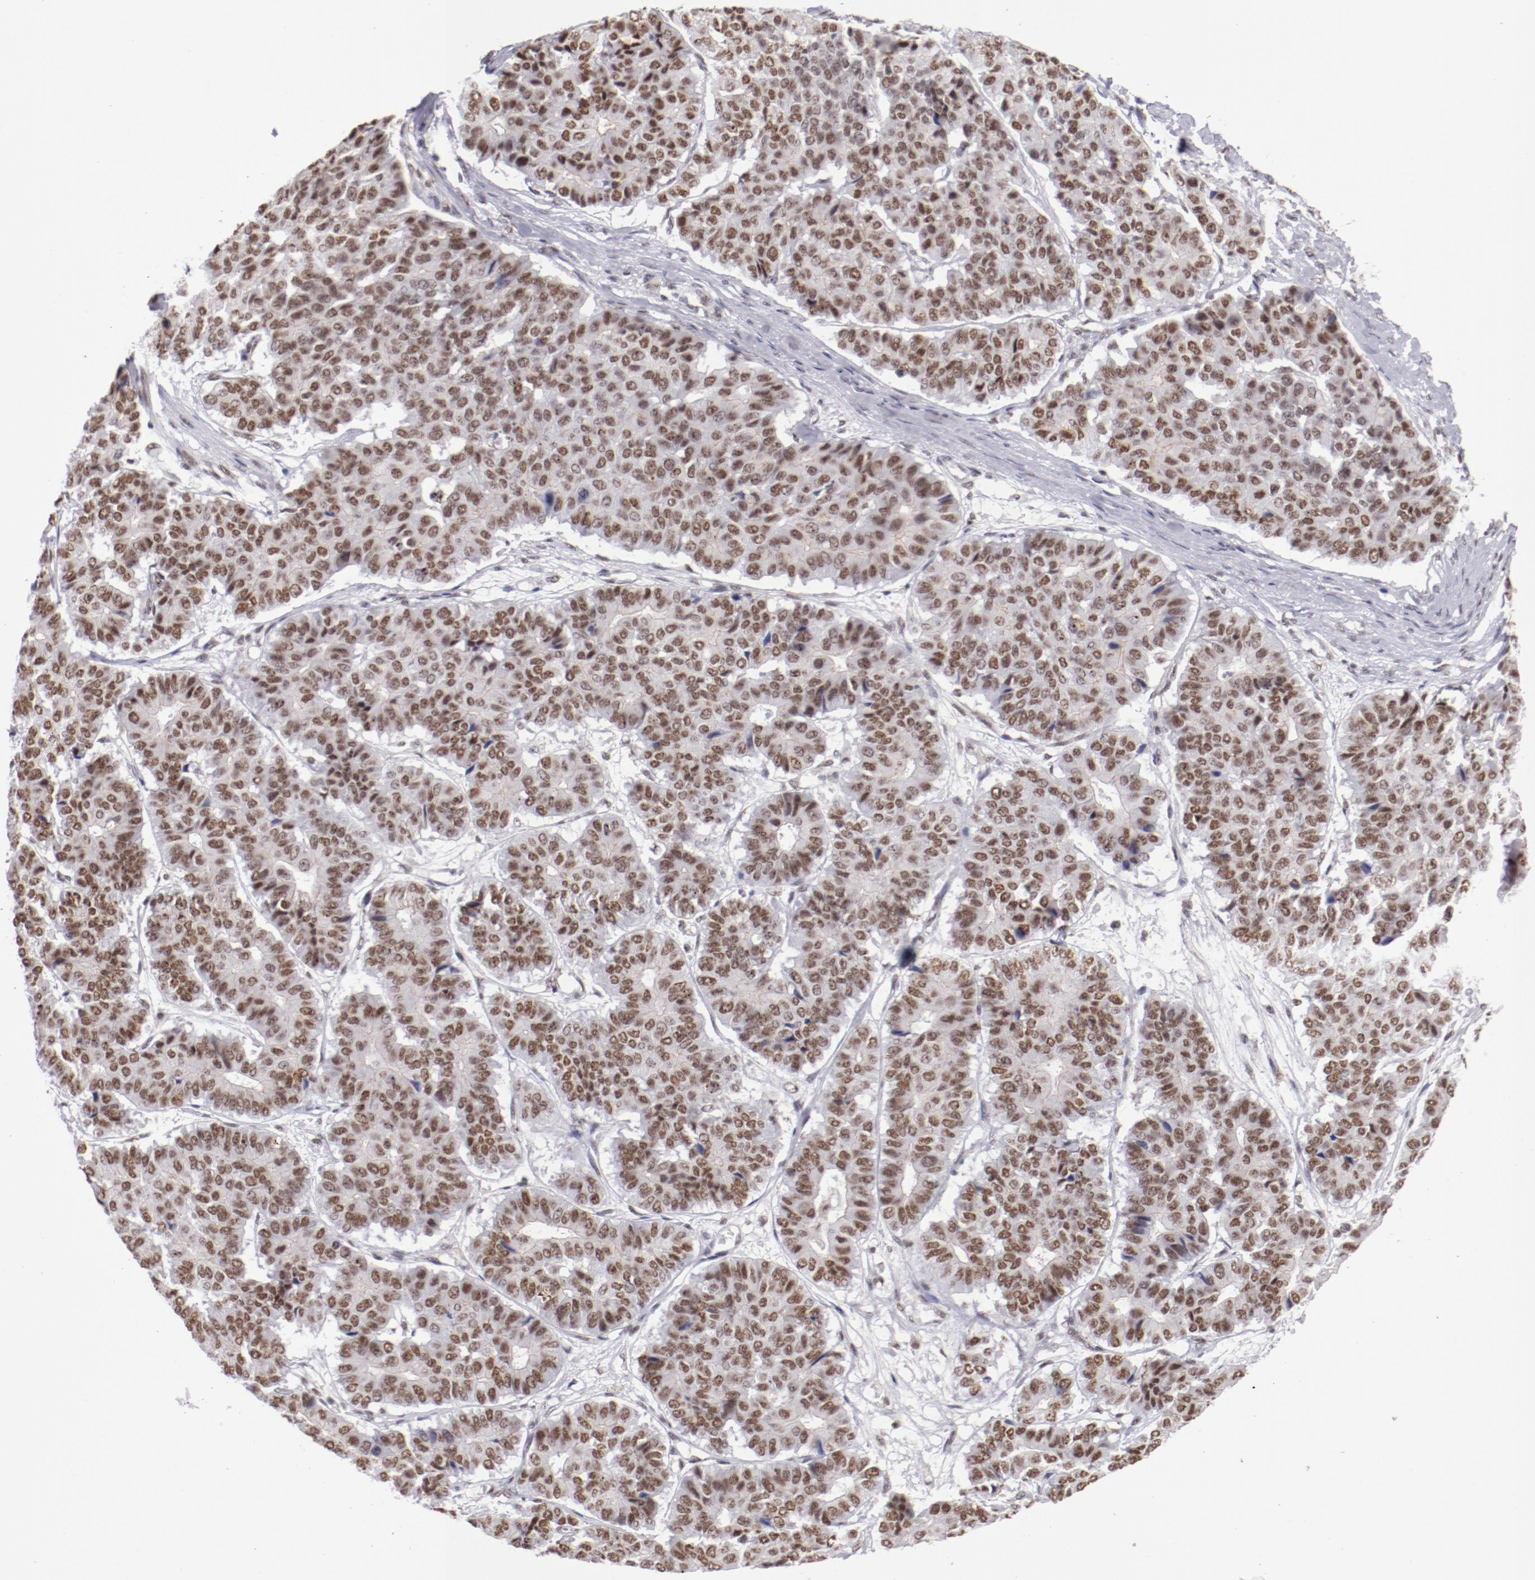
{"staining": {"intensity": "moderate", "quantity": ">75%", "location": "nuclear"}, "tissue": "pancreatic cancer", "cell_type": "Tumor cells", "image_type": "cancer", "snomed": [{"axis": "morphology", "description": "Adenocarcinoma, NOS"}, {"axis": "topography", "description": "Pancreas"}], "caption": "Human pancreatic adenocarcinoma stained with a brown dye shows moderate nuclear positive positivity in approximately >75% of tumor cells.", "gene": "TFAP4", "patient": {"sex": "male", "age": 50}}